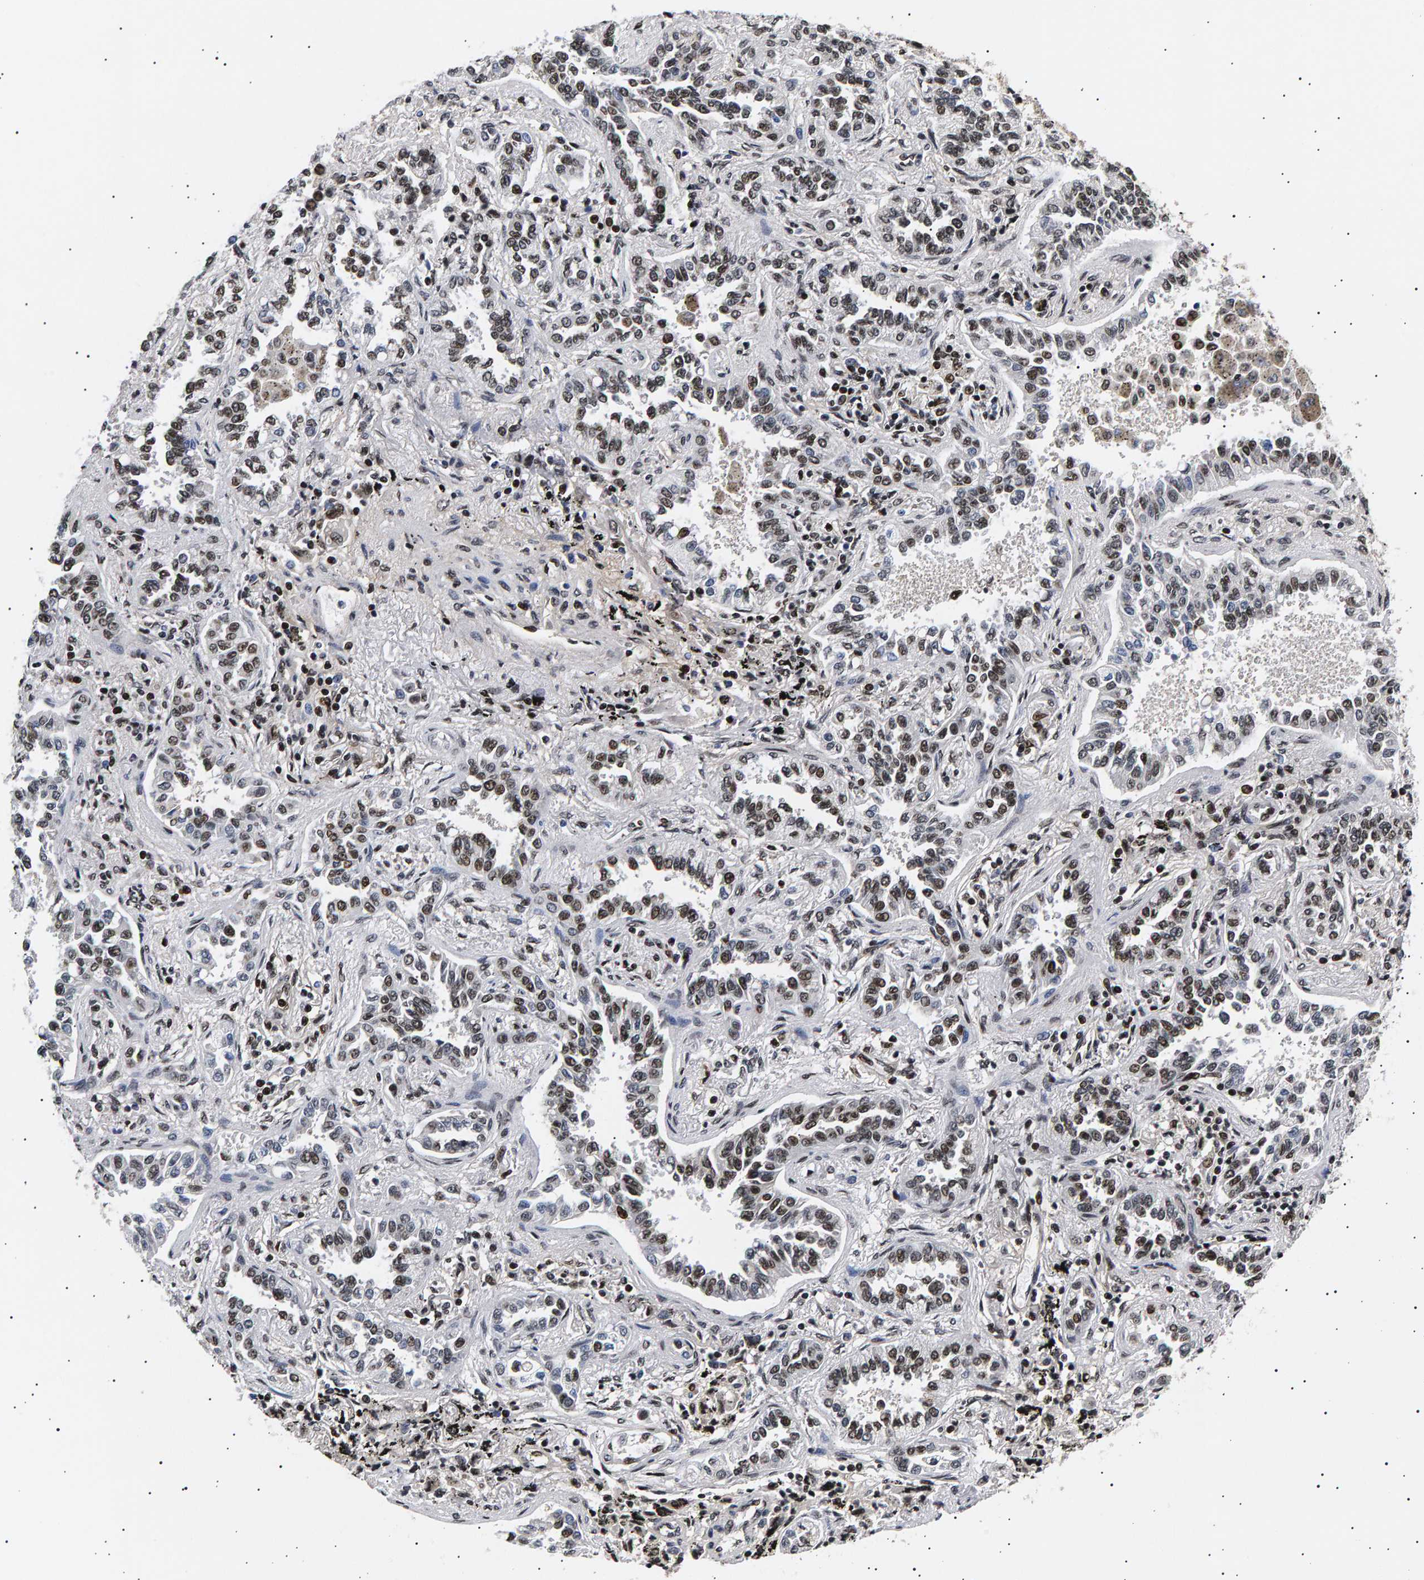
{"staining": {"intensity": "moderate", "quantity": ">75%", "location": "nuclear"}, "tissue": "lung cancer", "cell_type": "Tumor cells", "image_type": "cancer", "snomed": [{"axis": "morphology", "description": "Normal tissue, NOS"}, {"axis": "morphology", "description": "Adenocarcinoma, NOS"}, {"axis": "topography", "description": "Lung"}], "caption": "Lung cancer (adenocarcinoma) stained with a brown dye exhibits moderate nuclear positive positivity in about >75% of tumor cells.", "gene": "ANKRD40", "patient": {"sex": "male", "age": 59}}